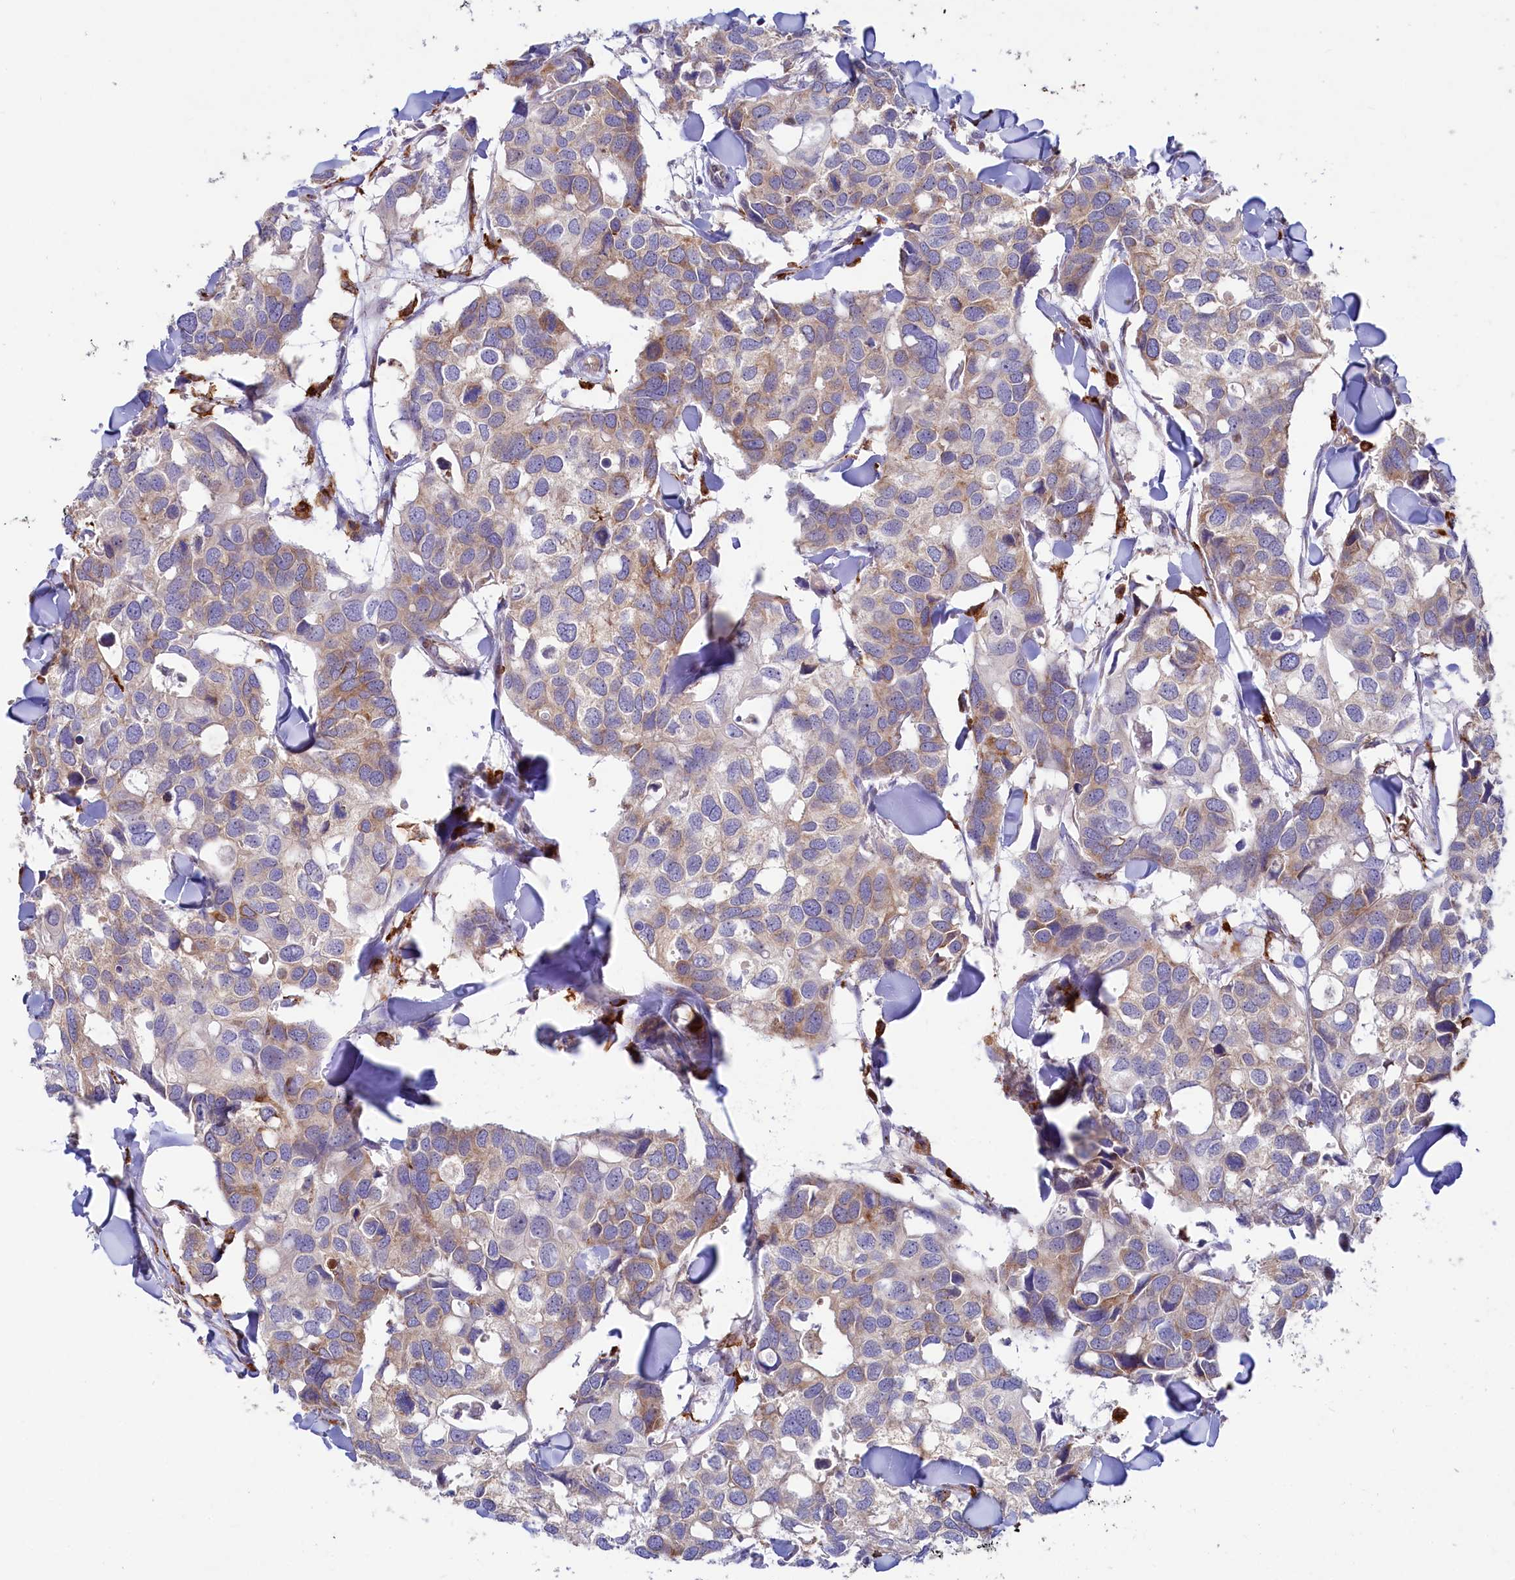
{"staining": {"intensity": "weak", "quantity": "25%-75%", "location": "cytoplasmic/membranous"}, "tissue": "breast cancer", "cell_type": "Tumor cells", "image_type": "cancer", "snomed": [{"axis": "morphology", "description": "Duct carcinoma"}, {"axis": "topography", "description": "Breast"}], "caption": "Immunohistochemistry (IHC) micrograph of breast cancer stained for a protein (brown), which demonstrates low levels of weak cytoplasmic/membranous expression in approximately 25%-75% of tumor cells.", "gene": "CHID1", "patient": {"sex": "female", "age": 83}}